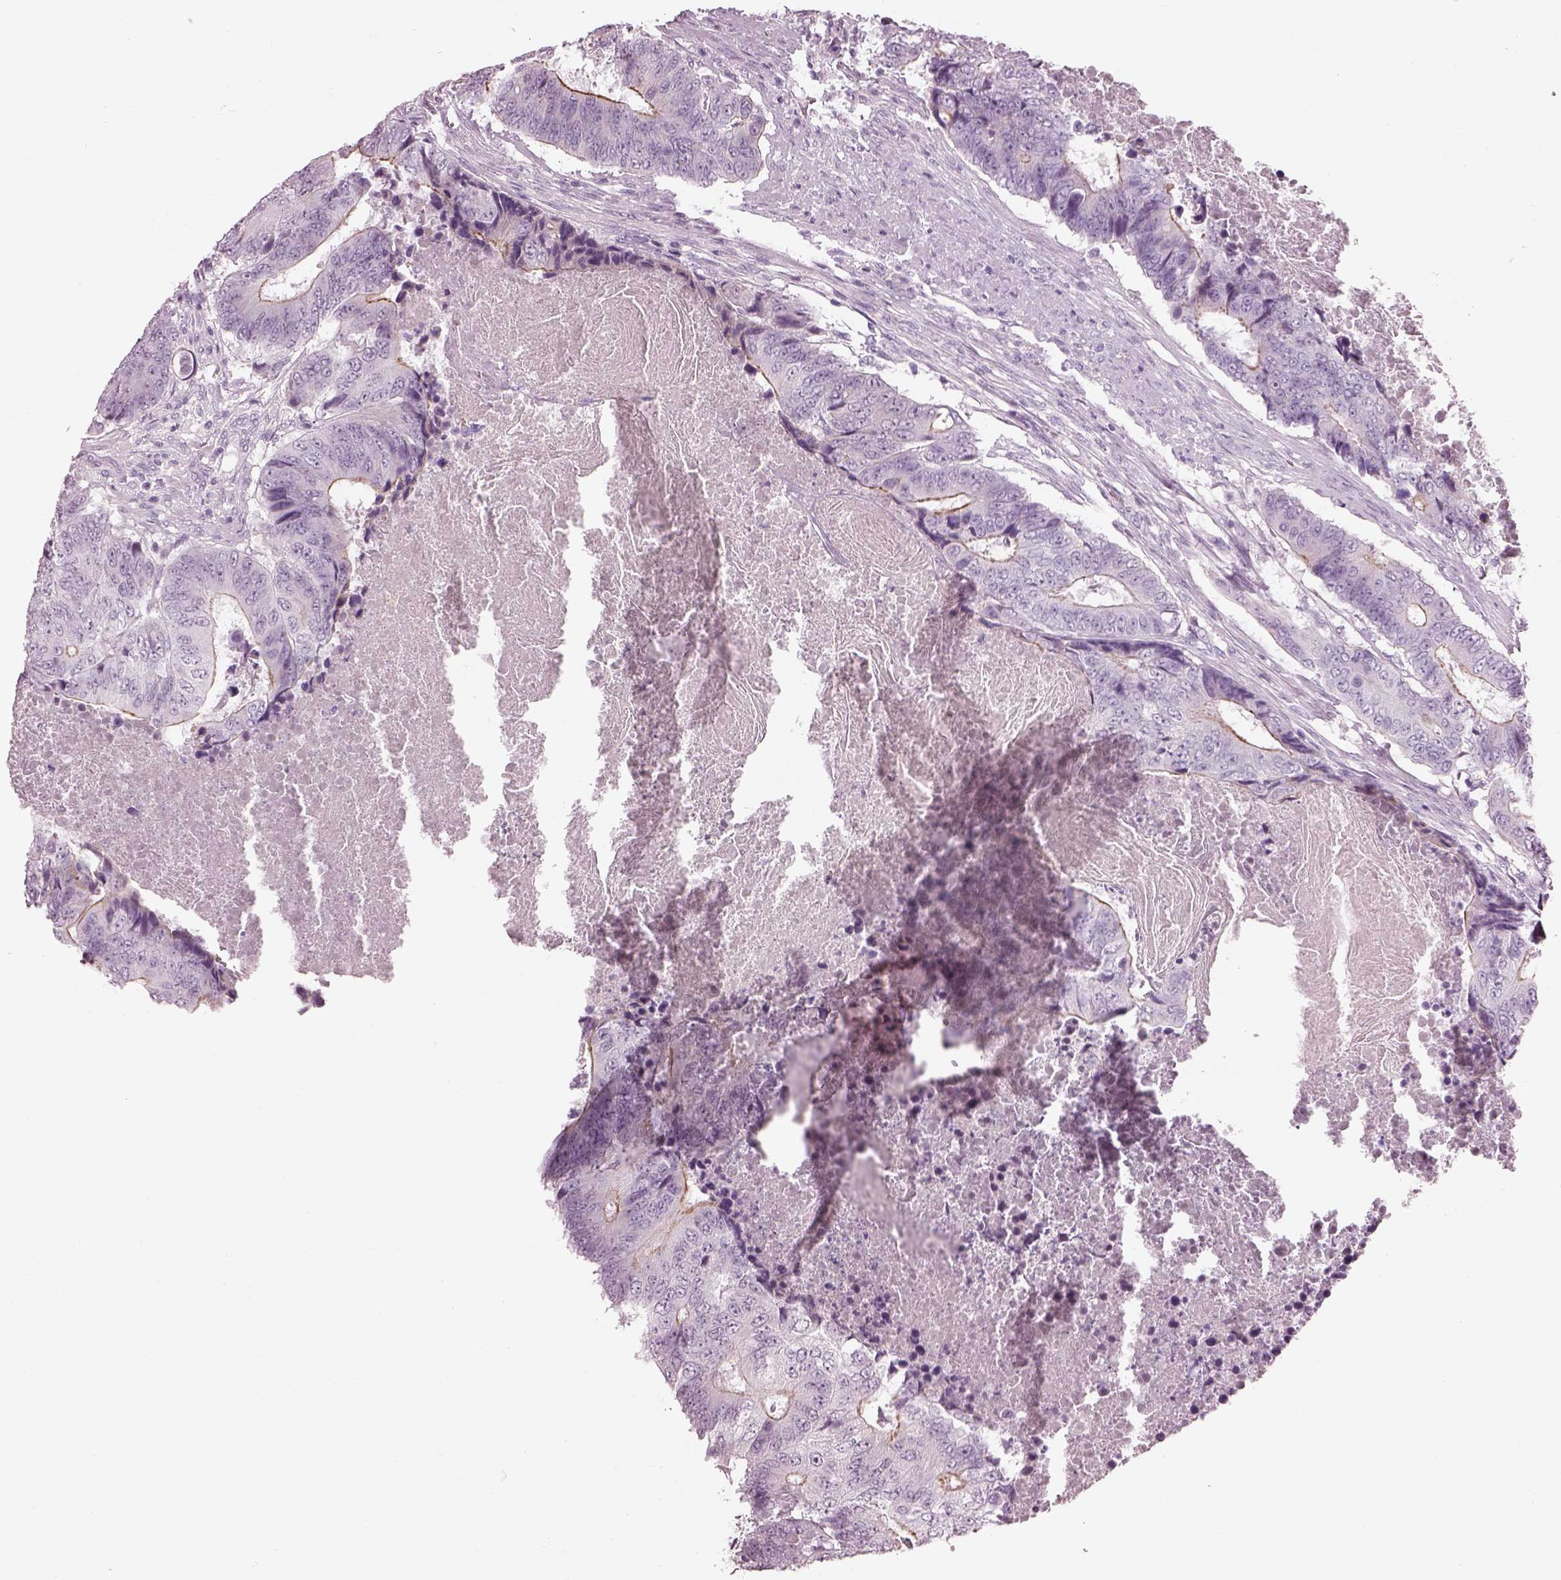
{"staining": {"intensity": "negative", "quantity": "none", "location": "none"}, "tissue": "colorectal cancer", "cell_type": "Tumor cells", "image_type": "cancer", "snomed": [{"axis": "morphology", "description": "Adenocarcinoma, NOS"}, {"axis": "topography", "description": "Colon"}], "caption": "There is no significant expression in tumor cells of adenocarcinoma (colorectal).", "gene": "CACNG4", "patient": {"sex": "female", "age": 48}}